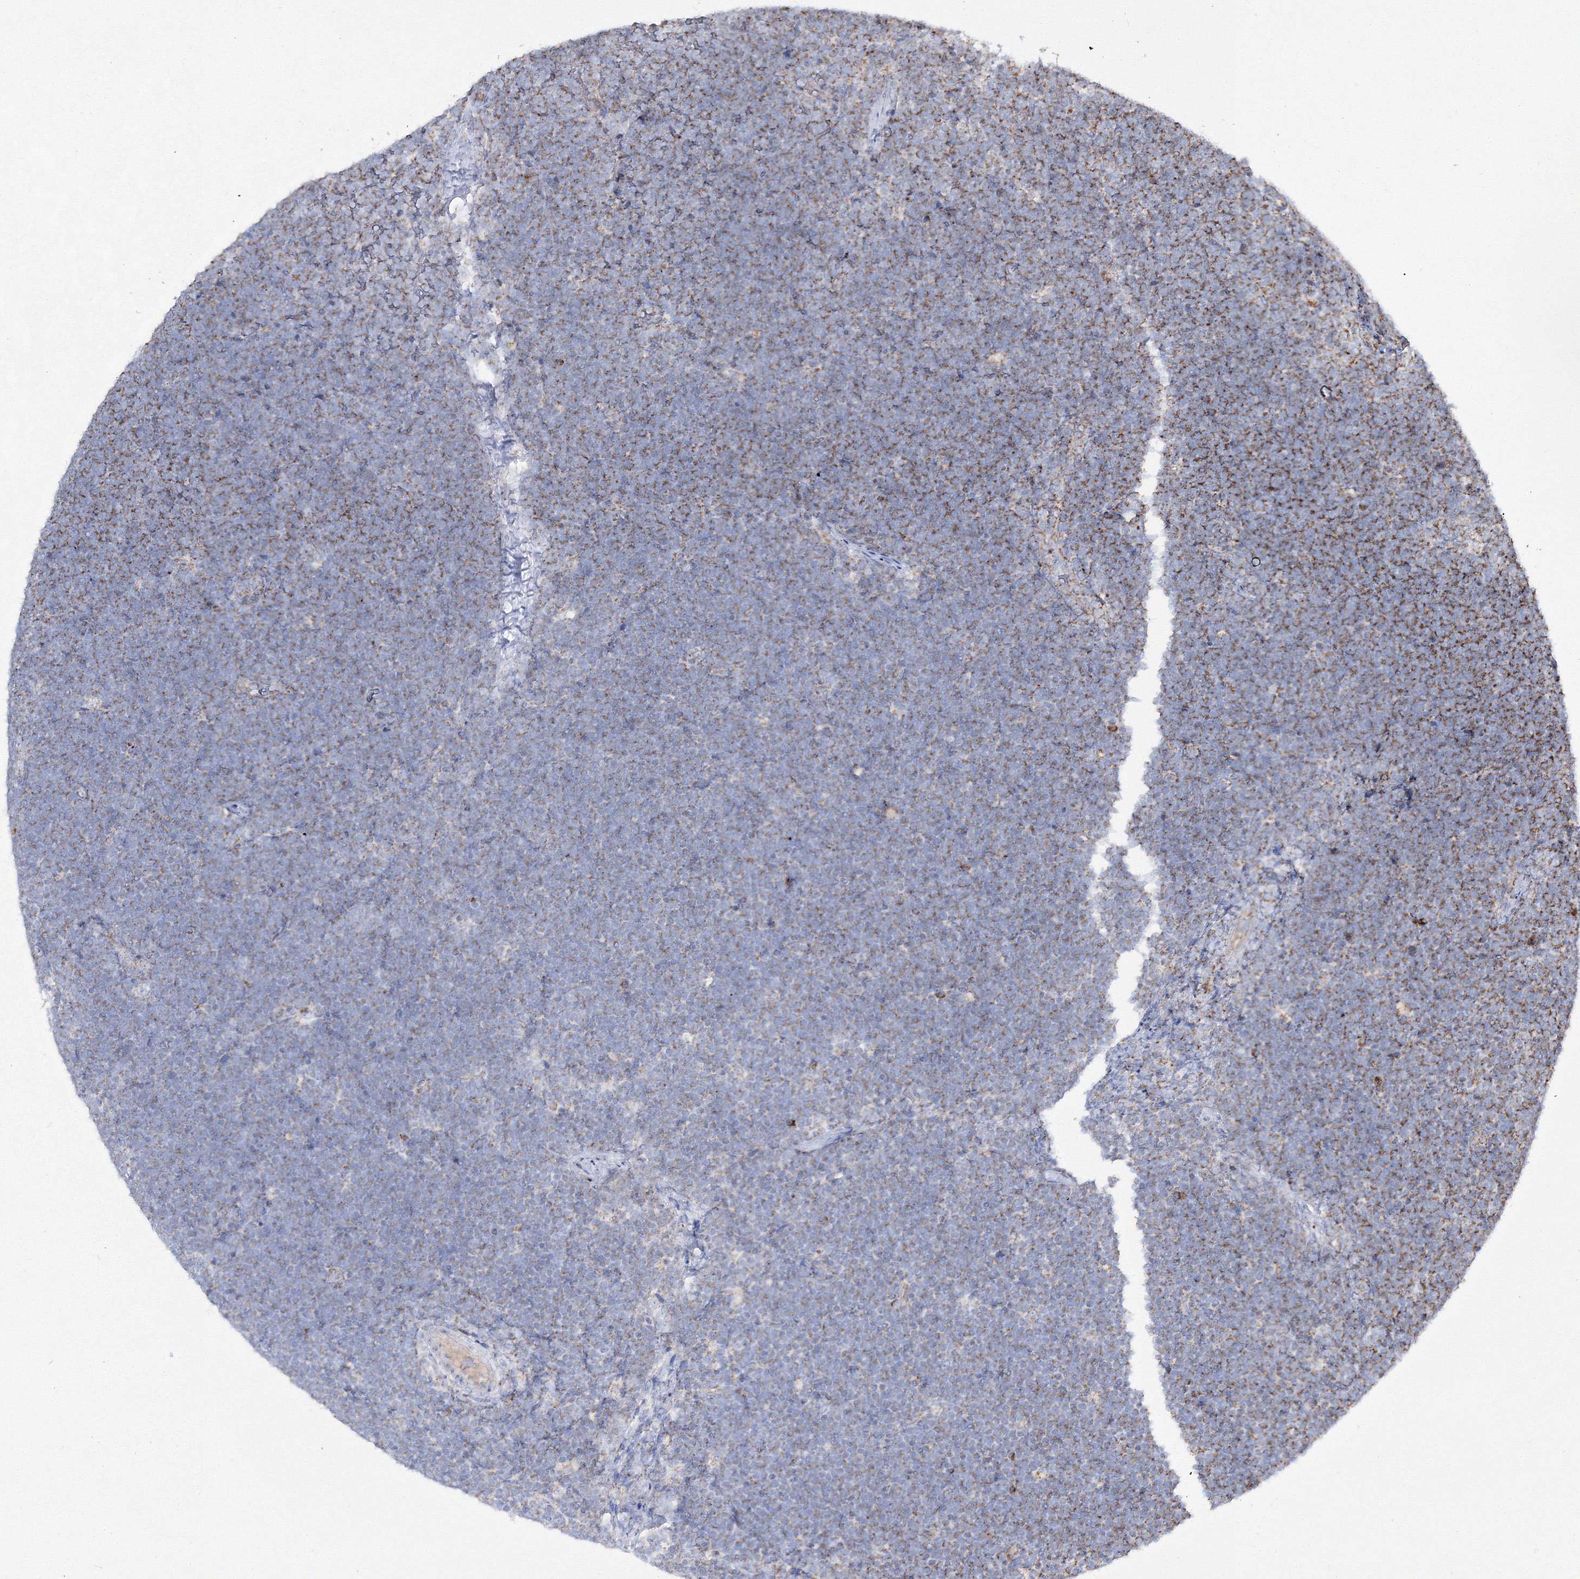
{"staining": {"intensity": "weak", "quantity": "25%-75%", "location": "cytoplasmic/membranous"}, "tissue": "lymphoma", "cell_type": "Tumor cells", "image_type": "cancer", "snomed": [{"axis": "morphology", "description": "Malignant lymphoma, non-Hodgkin's type, High grade"}, {"axis": "topography", "description": "Lymph node"}], "caption": "A low amount of weak cytoplasmic/membranous positivity is appreciated in about 25%-75% of tumor cells in lymphoma tissue.", "gene": "IGSF9", "patient": {"sex": "male", "age": 13}}